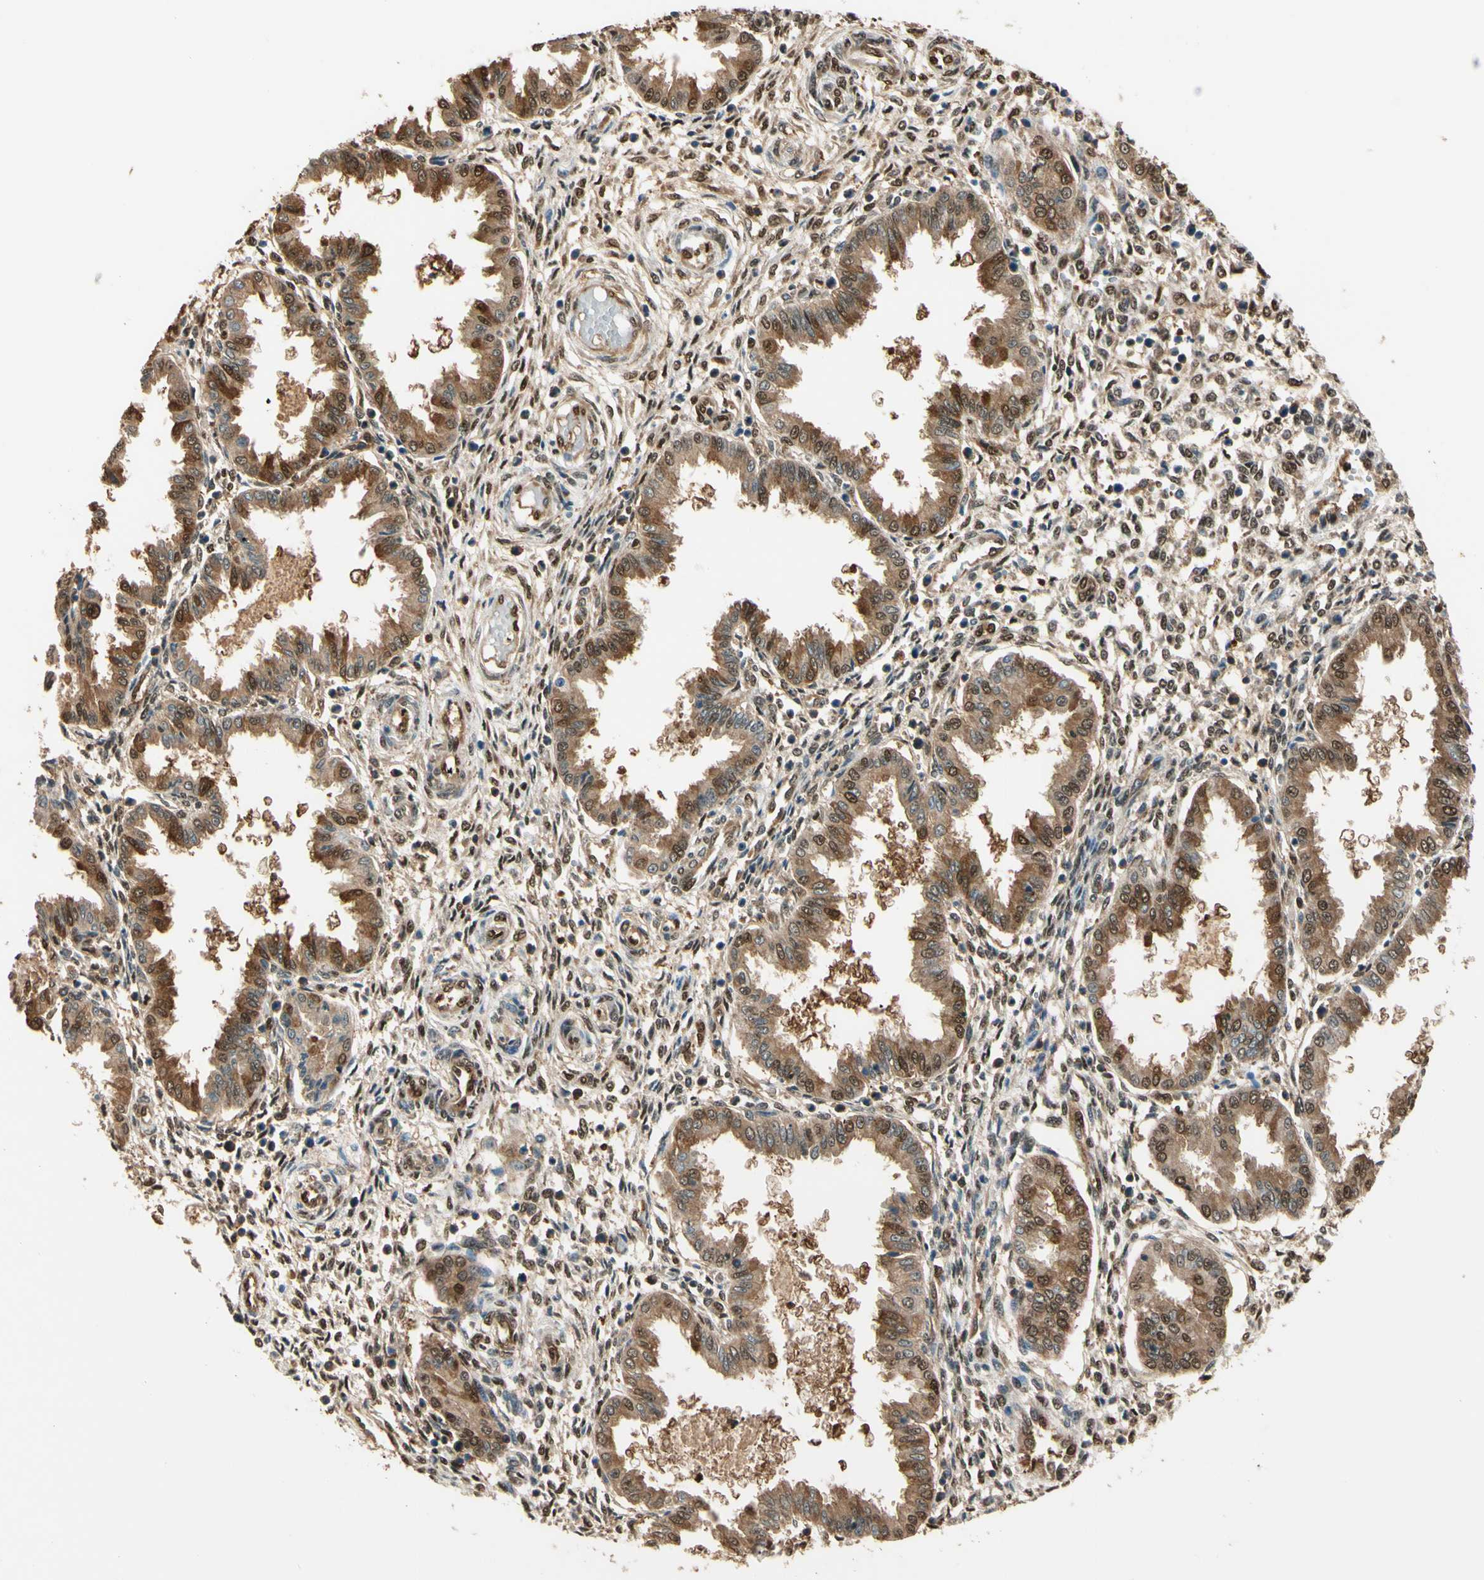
{"staining": {"intensity": "moderate", "quantity": ">75%", "location": "cytoplasmic/membranous,nuclear"}, "tissue": "endometrium", "cell_type": "Cells in endometrial stroma", "image_type": "normal", "snomed": [{"axis": "morphology", "description": "Normal tissue, NOS"}, {"axis": "topography", "description": "Endometrium"}], "caption": "The micrograph displays staining of benign endometrium, revealing moderate cytoplasmic/membranous,nuclear protein positivity (brown color) within cells in endometrial stroma.", "gene": "PNCK", "patient": {"sex": "female", "age": 33}}